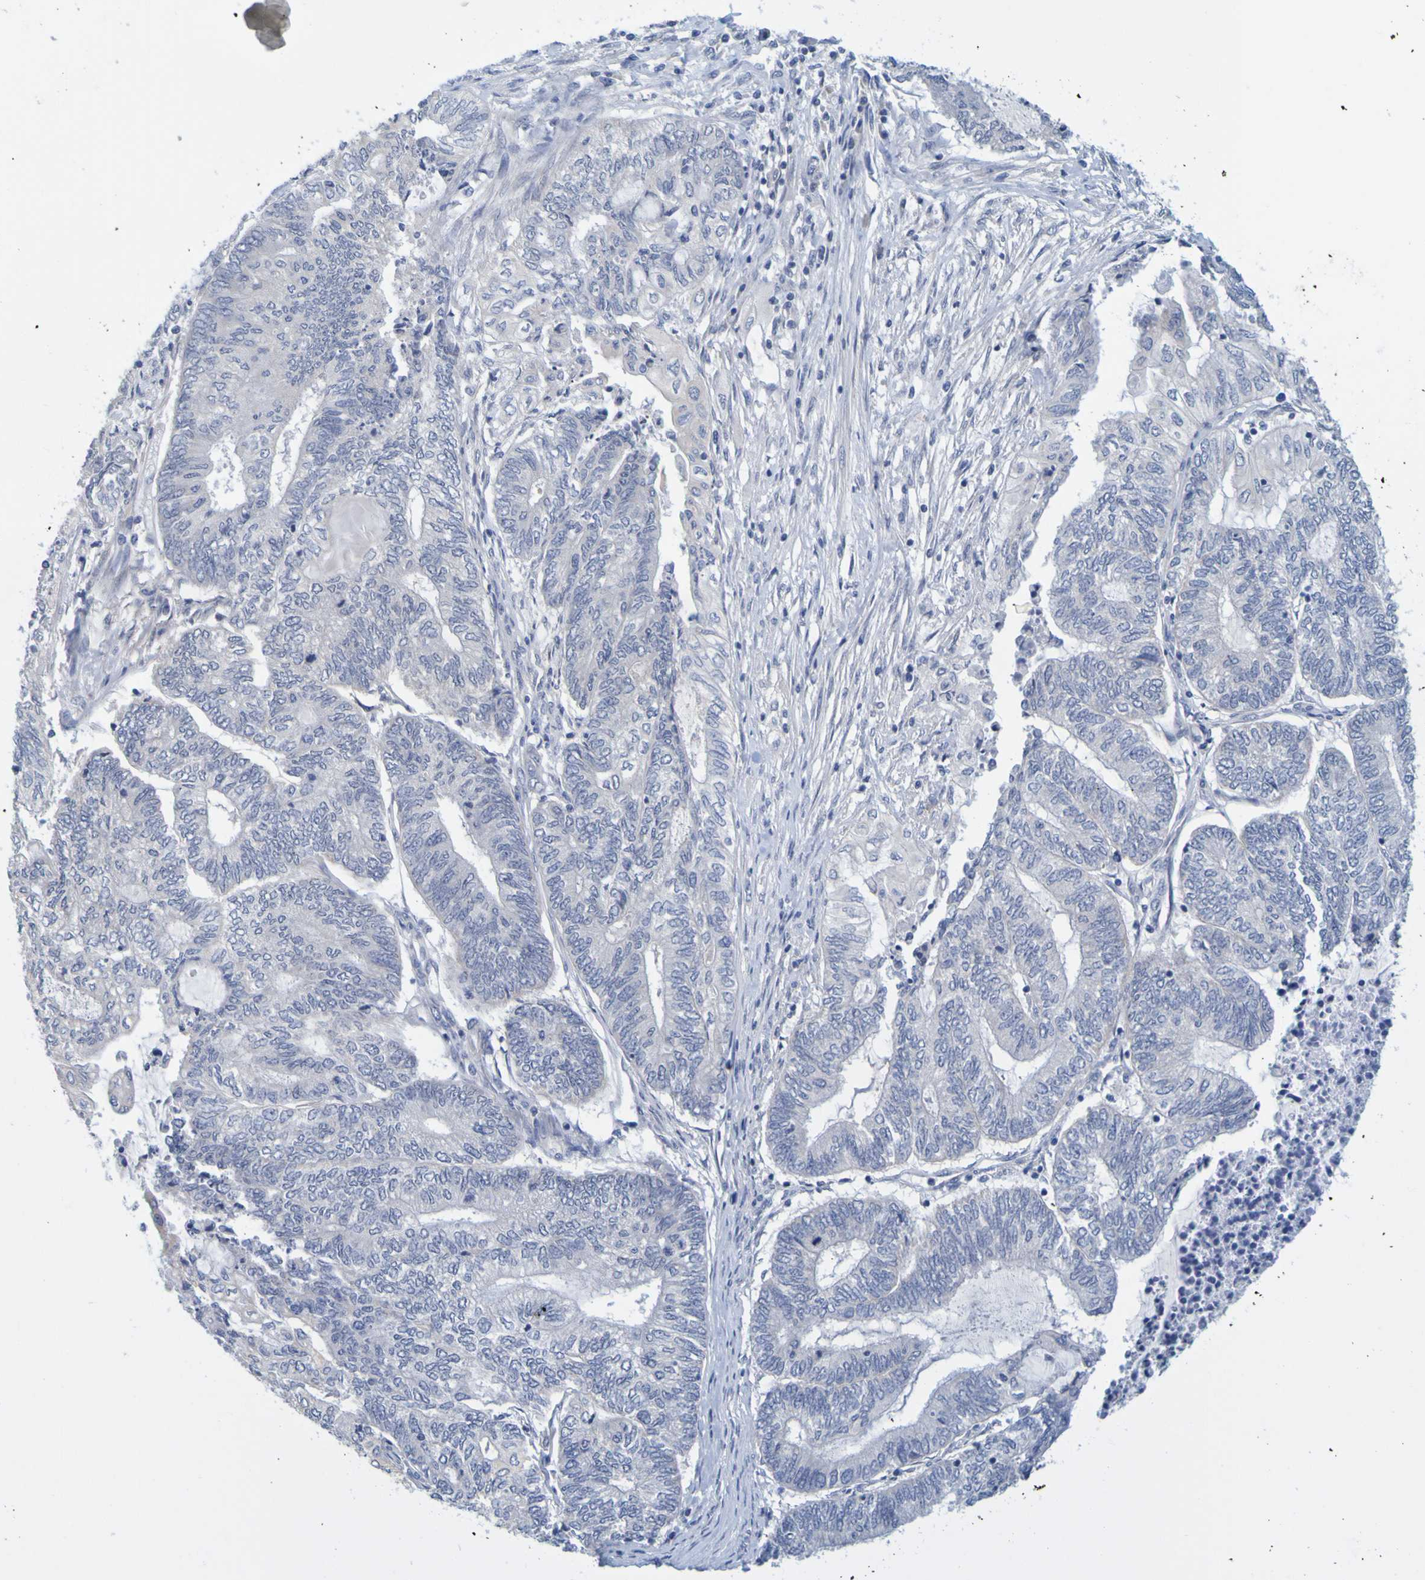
{"staining": {"intensity": "negative", "quantity": "none", "location": "none"}, "tissue": "endometrial cancer", "cell_type": "Tumor cells", "image_type": "cancer", "snomed": [{"axis": "morphology", "description": "Adenocarcinoma, NOS"}, {"axis": "topography", "description": "Uterus"}, {"axis": "topography", "description": "Endometrium"}], "caption": "Adenocarcinoma (endometrial) was stained to show a protein in brown. There is no significant positivity in tumor cells. (DAB immunohistochemistry (IHC) with hematoxylin counter stain).", "gene": "ENDOU", "patient": {"sex": "female", "age": 70}}